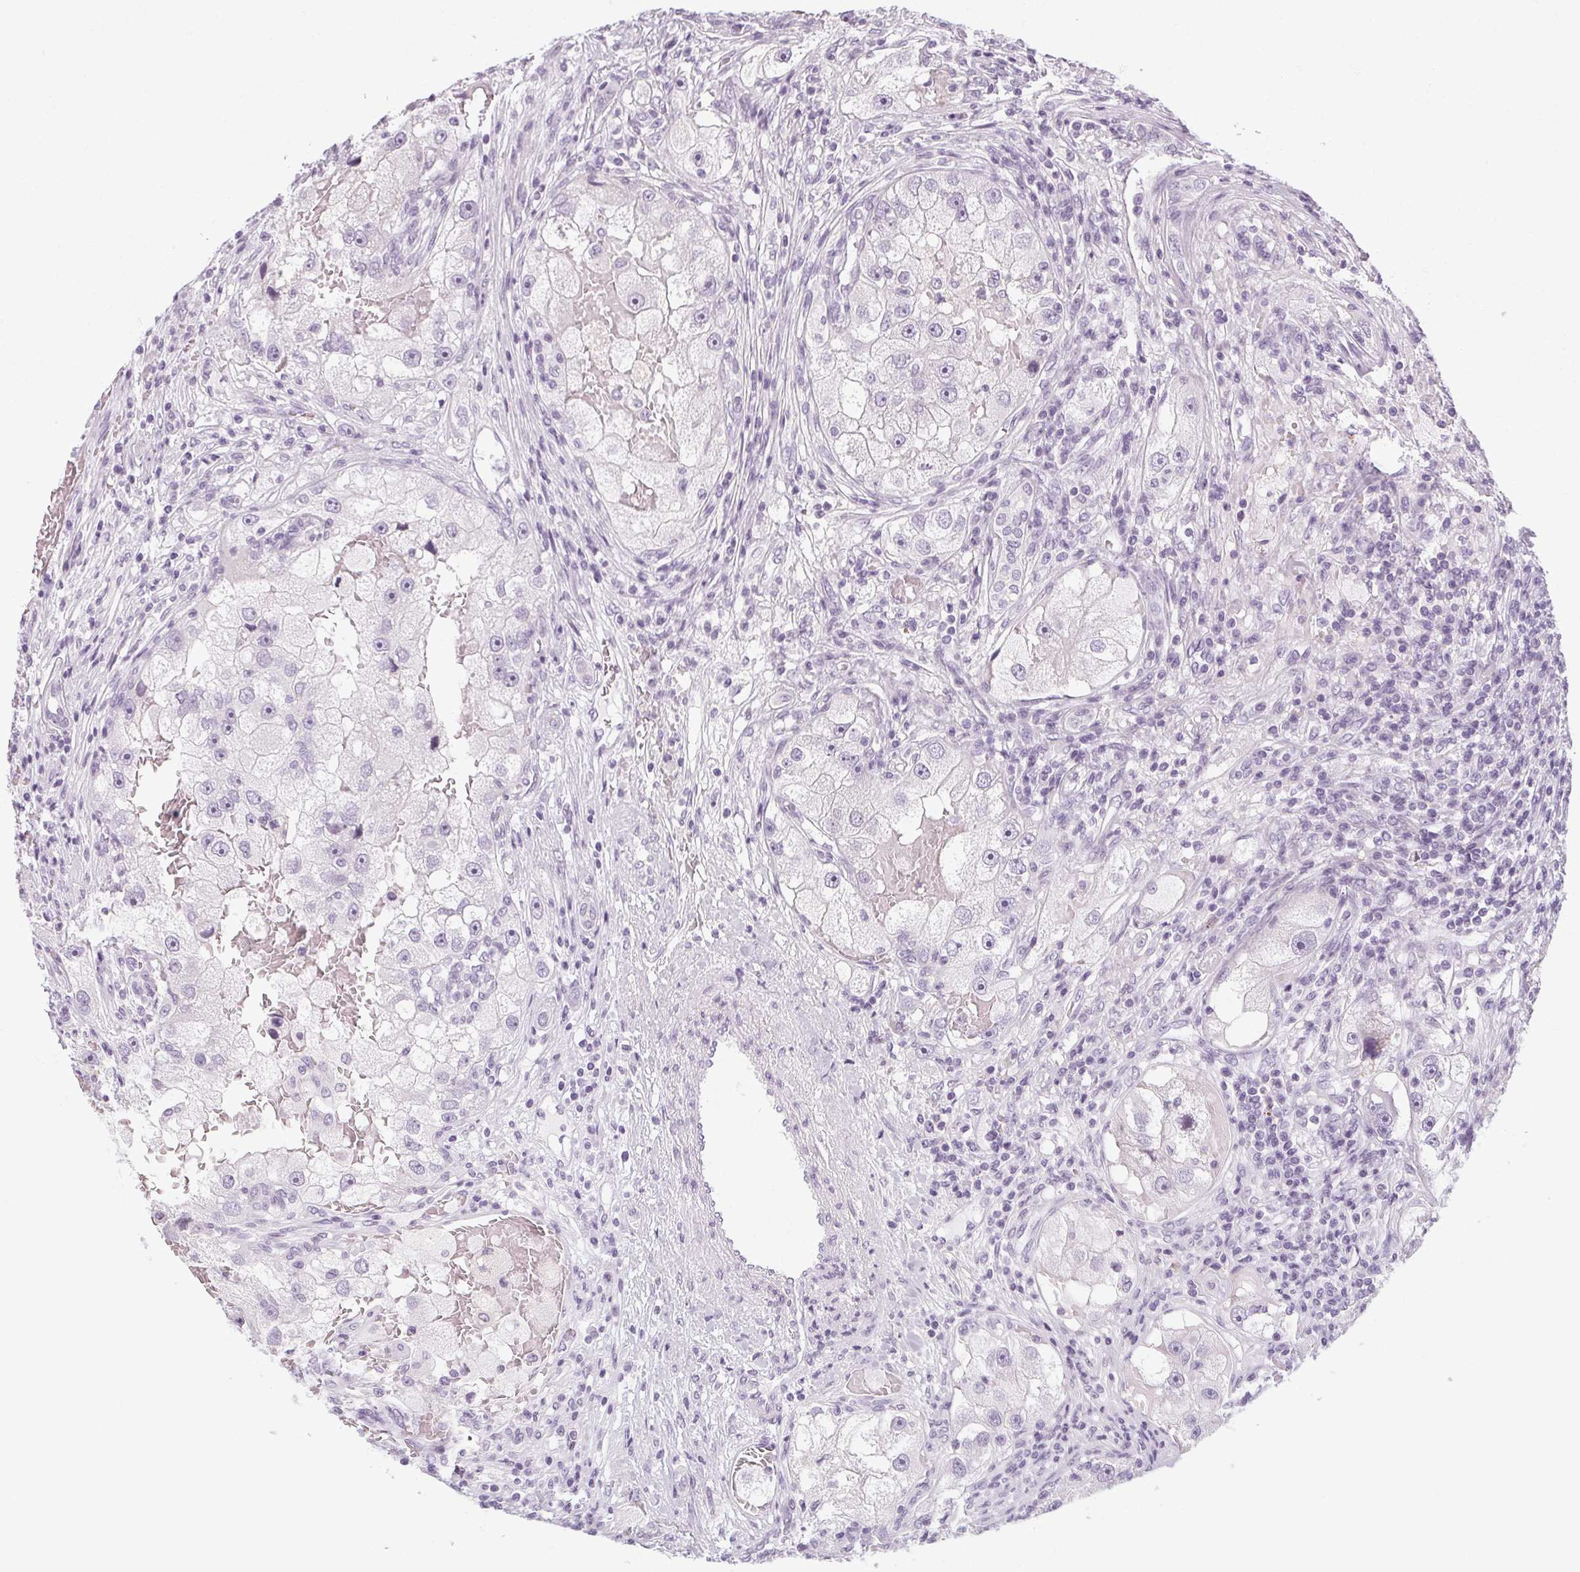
{"staining": {"intensity": "negative", "quantity": "none", "location": "none"}, "tissue": "renal cancer", "cell_type": "Tumor cells", "image_type": "cancer", "snomed": [{"axis": "morphology", "description": "Adenocarcinoma, NOS"}, {"axis": "topography", "description": "Kidney"}], "caption": "A high-resolution micrograph shows immunohistochemistry staining of renal adenocarcinoma, which reveals no significant expression in tumor cells.", "gene": "POMC", "patient": {"sex": "male", "age": 63}}